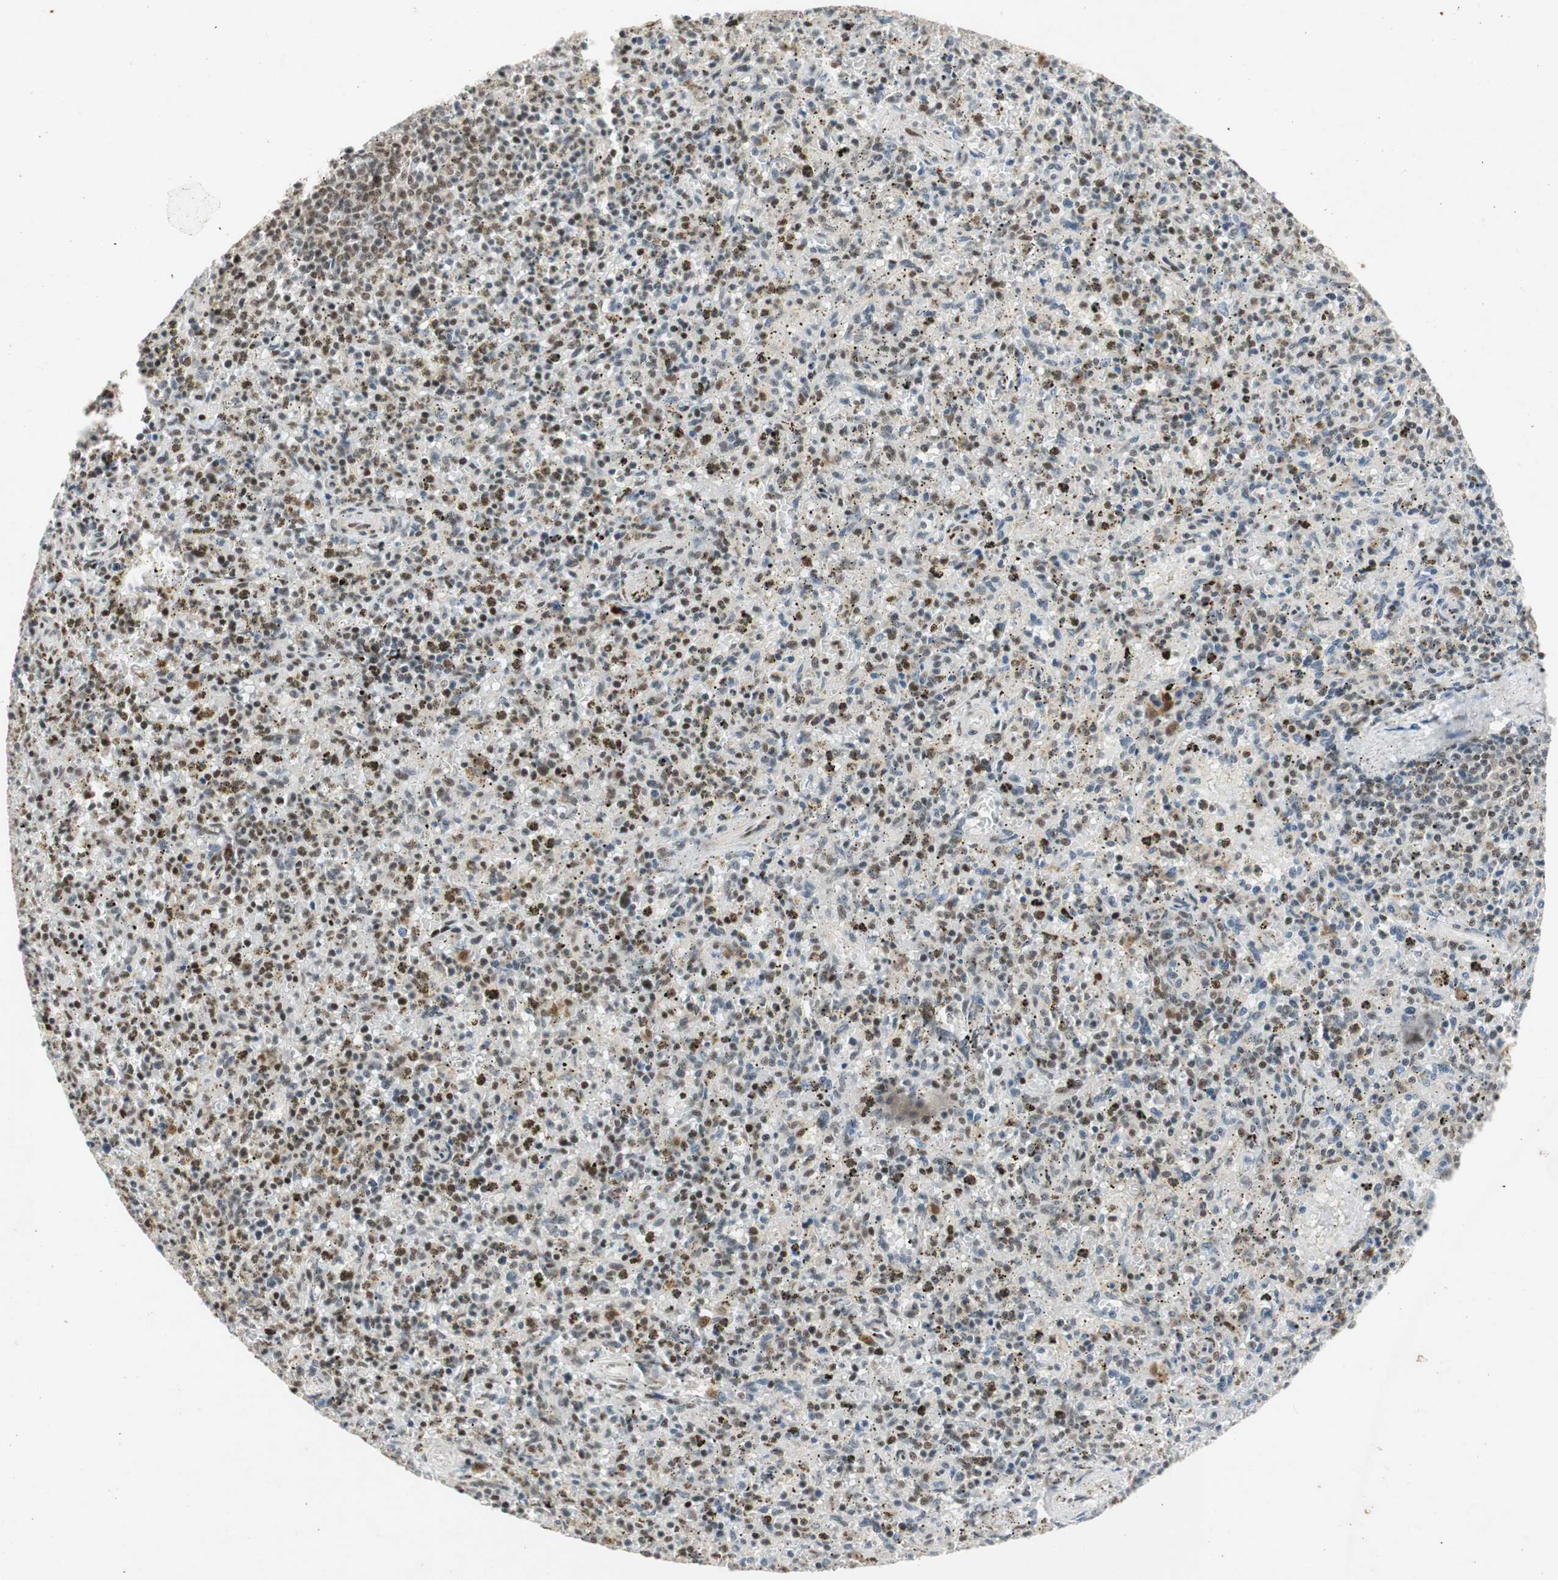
{"staining": {"intensity": "strong", "quantity": "25%-75%", "location": "nuclear"}, "tissue": "spleen", "cell_type": "Cells in red pulp", "image_type": "normal", "snomed": [{"axis": "morphology", "description": "Normal tissue, NOS"}, {"axis": "topography", "description": "Spleen"}], "caption": "Immunohistochemistry (IHC) micrograph of unremarkable human spleen stained for a protein (brown), which displays high levels of strong nuclear positivity in about 25%-75% of cells in red pulp.", "gene": "NCBP3", "patient": {"sex": "male", "age": 72}}